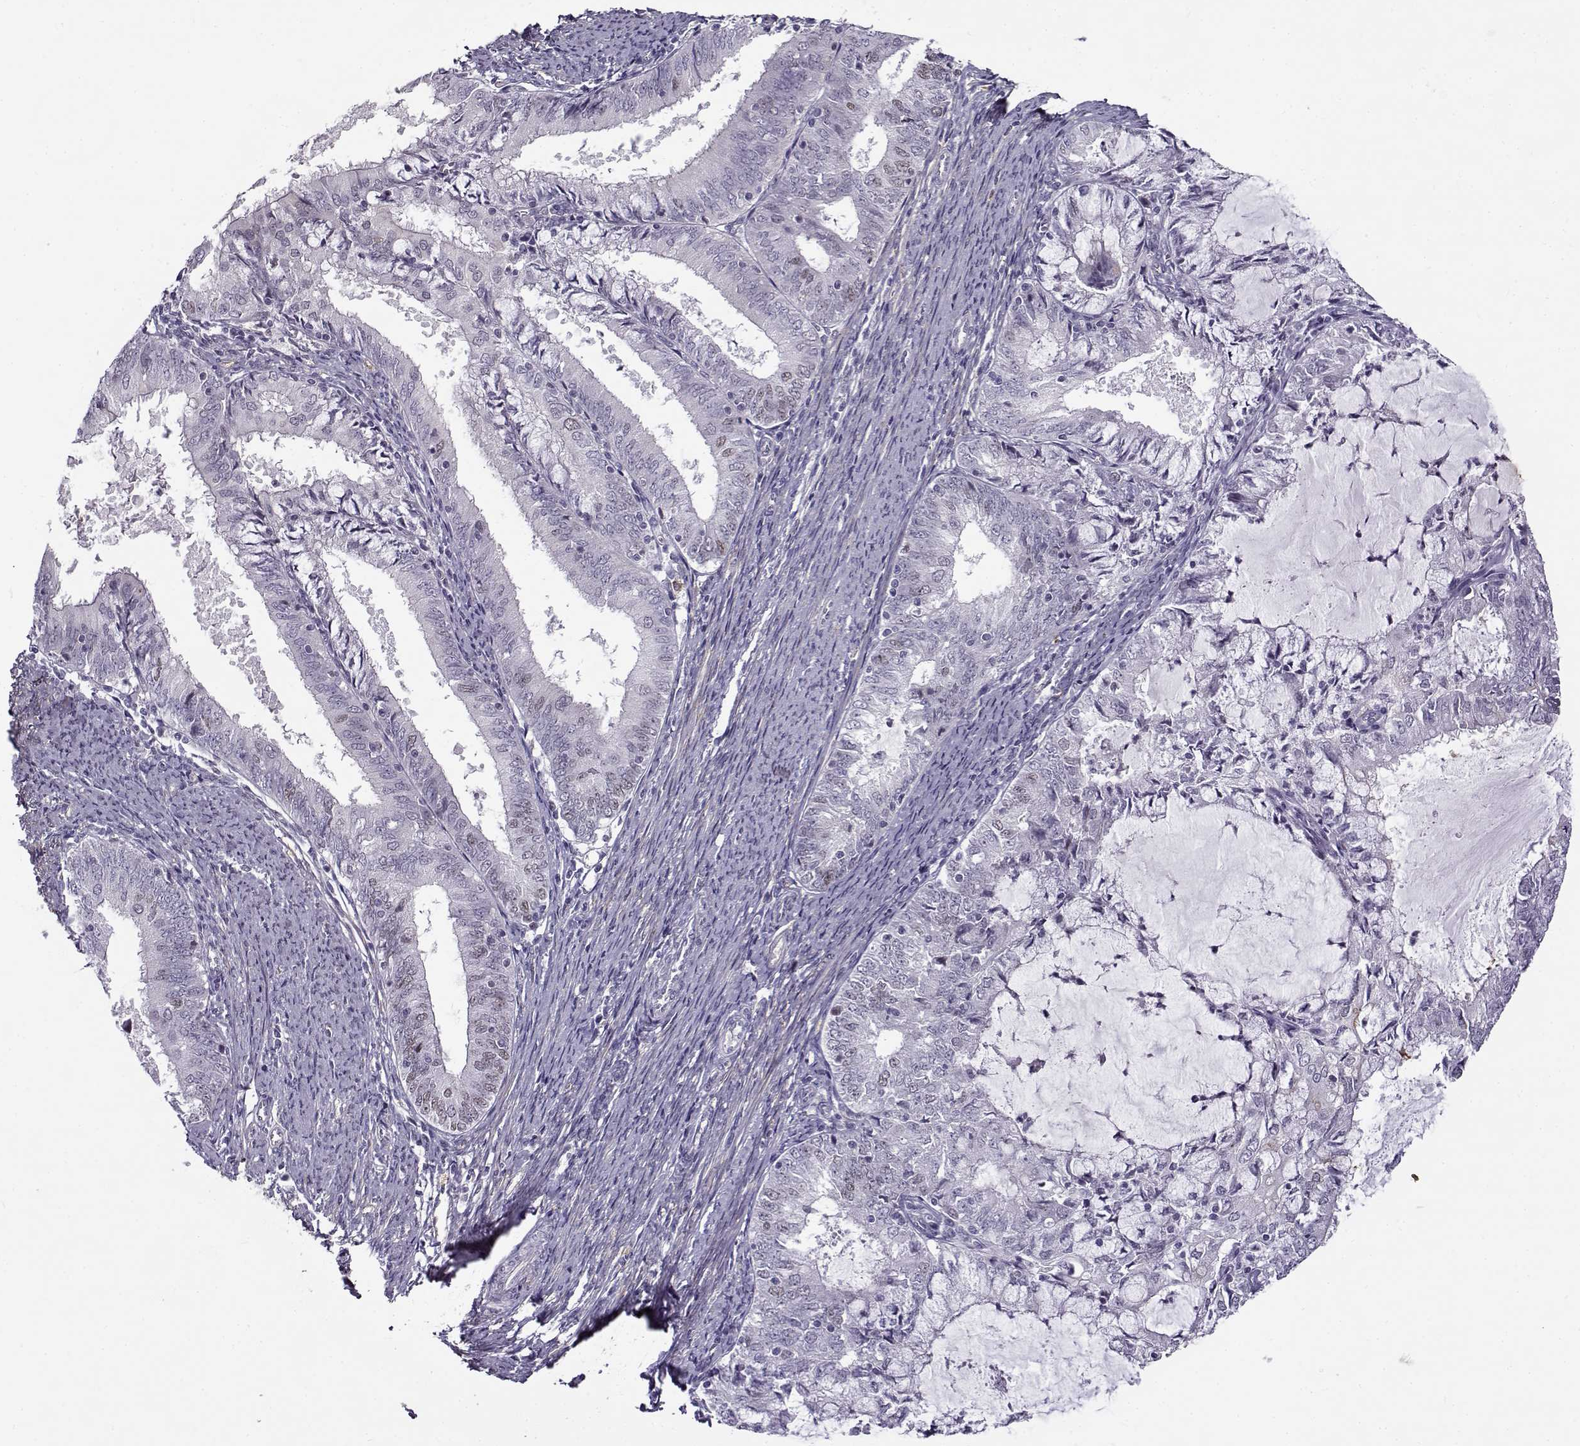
{"staining": {"intensity": "negative", "quantity": "none", "location": "none"}, "tissue": "endometrial cancer", "cell_type": "Tumor cells", "image_type": "cancer", "snomed": [{"axis": "morphology", "description": "Adenocarcinoma, NOS"}, {"axis": "topography", "description": "Endometrium"}], "caption": "Endometrial cancer (adenocarcinoma) was stained to show a protein in brown. There is no significant positivity in tumor cells. Nuclei are stained in blue.", "gene": "BACH1", "patient": {"sex": "female", "age": 57}}